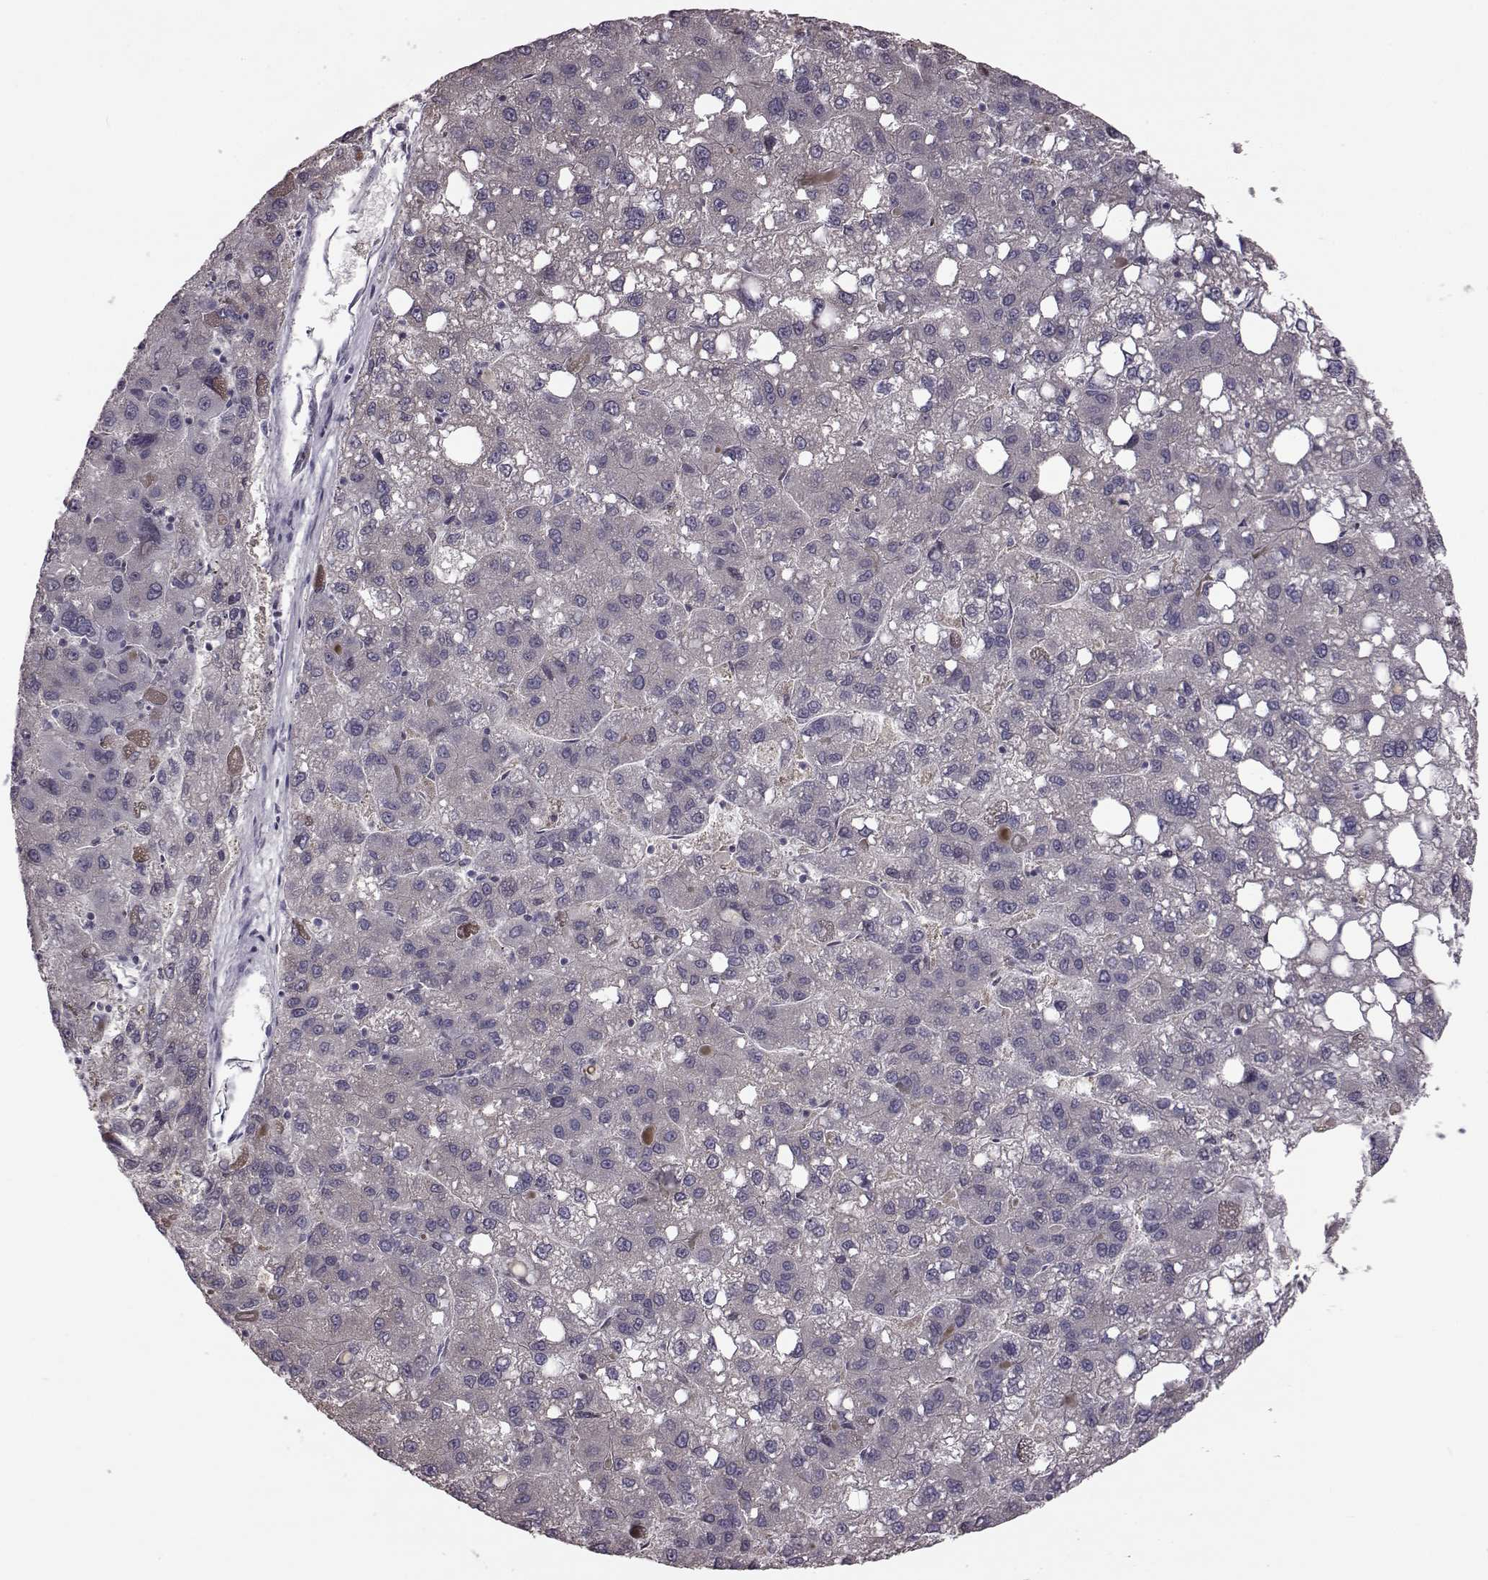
{"staining": {"intensity": "negative", "quantity": "none", "location": "none"}, "tissue": "liver cancer", "cell_type": "Tumor cells", "image_type": "cancer", "snomed": [{"axis": "morphology", "description": "Carcinoma, Hepatocellular, NOS"}, {"axis": "topography", "description": "Liver"}], "caption": "There is no significant positivity in tumor cells of liver hepatocellular carcinoma. (Immunohistochemistry, brightfield microscopy, high magnification).", "gene": "GAL", "patient": {"sex": "female", "age": 82}}